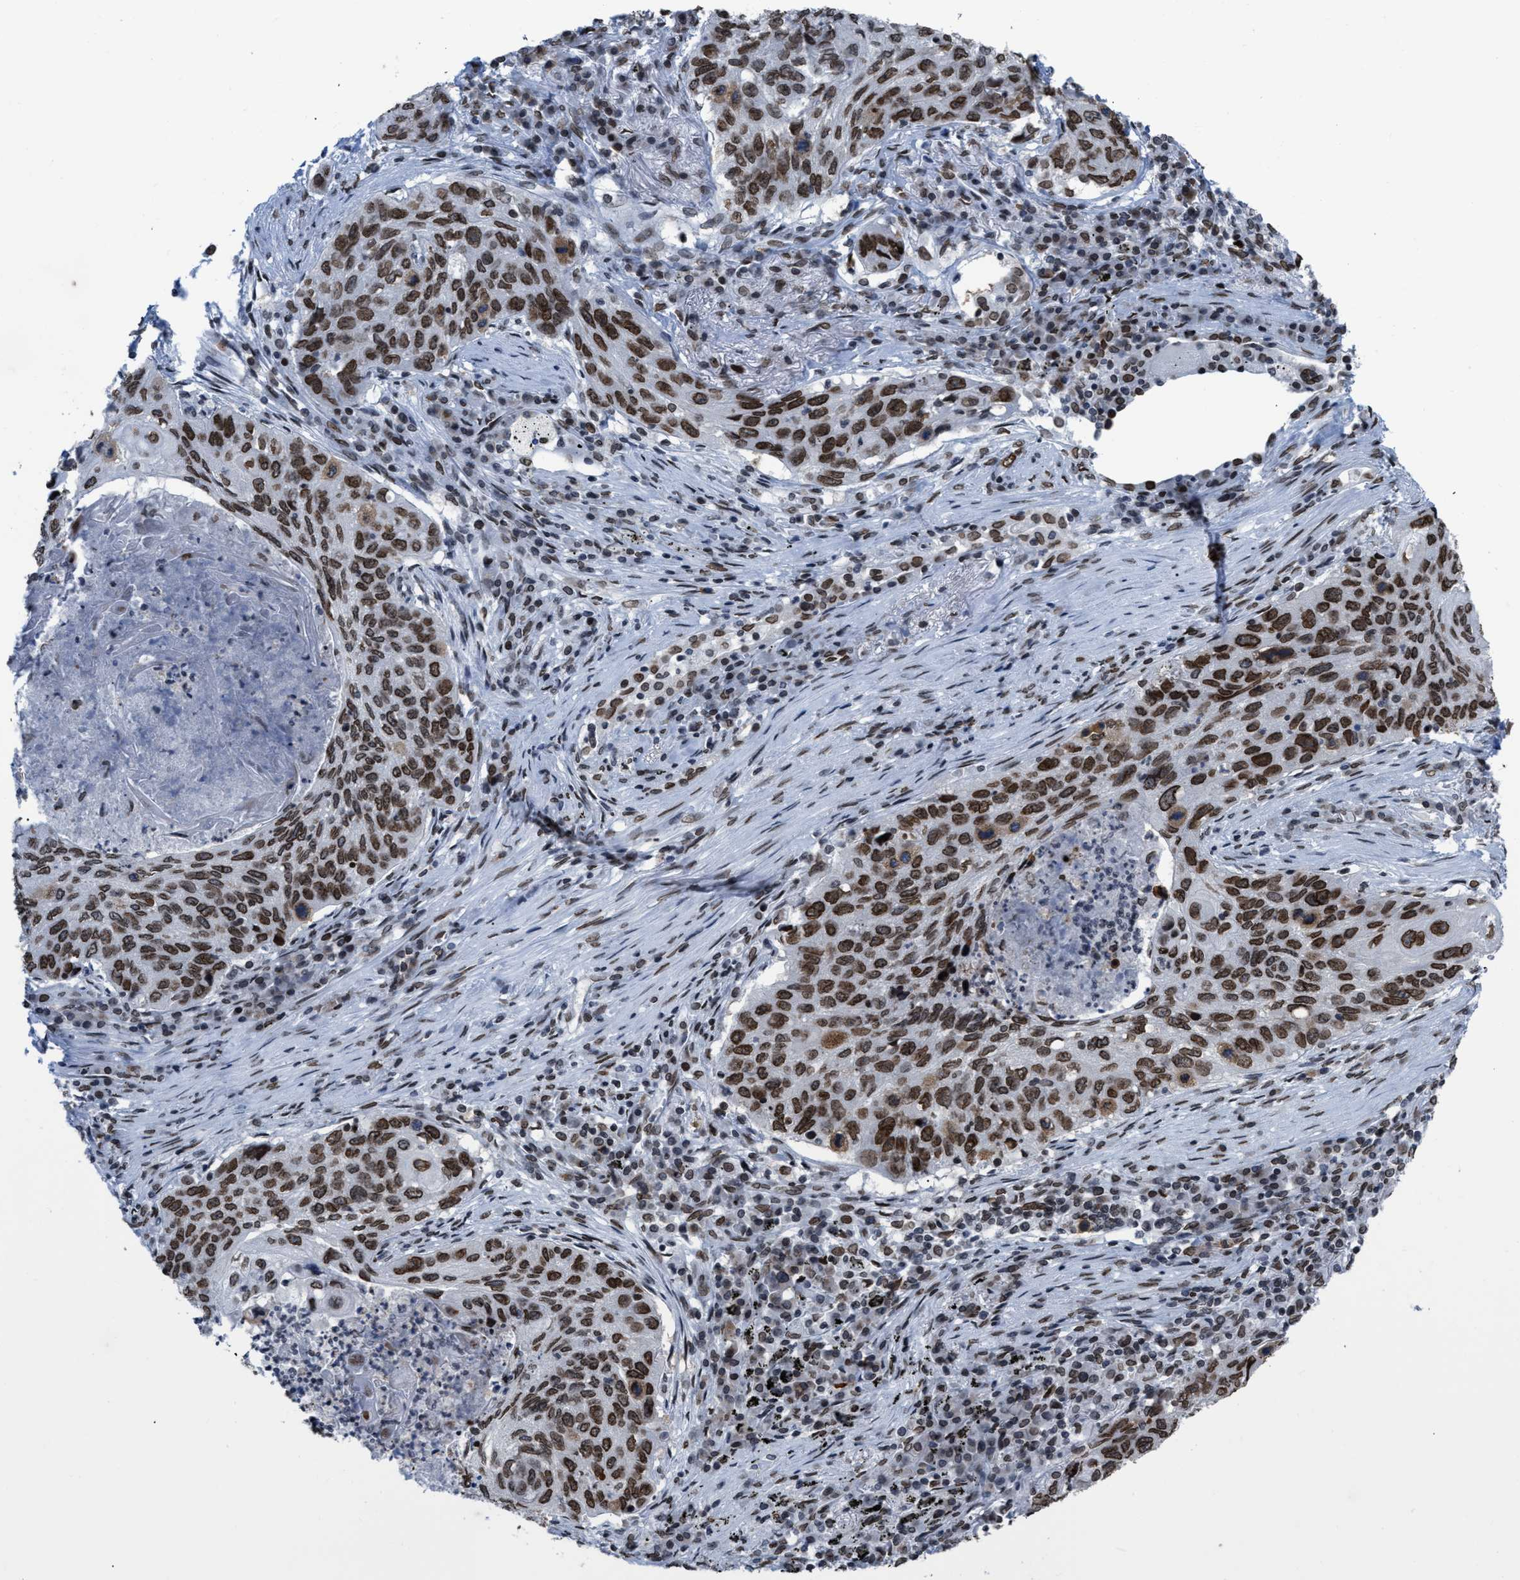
{"staining": {"intensity": "moderate", "quantity": ">75%", "location": "cytoplasmic/membranous,nuclear"}, "tissue": "lung cancer", "cell_type": "Tumor cells", "image_type": "cancer", "snomed": [{"axis": "morphology", "description": "Squamous cell carcinoma, NOS"}, {"axis": "topography", "description": "Lung"}], "caption": "Moderate cytoplasmic/membranous and nuclear protein positivity is appreciated in about >75% of tumor cells in squamous cell carcinoma (lung).", "gene": "TPR", "patient": {"sex": "female", "age": 63}}